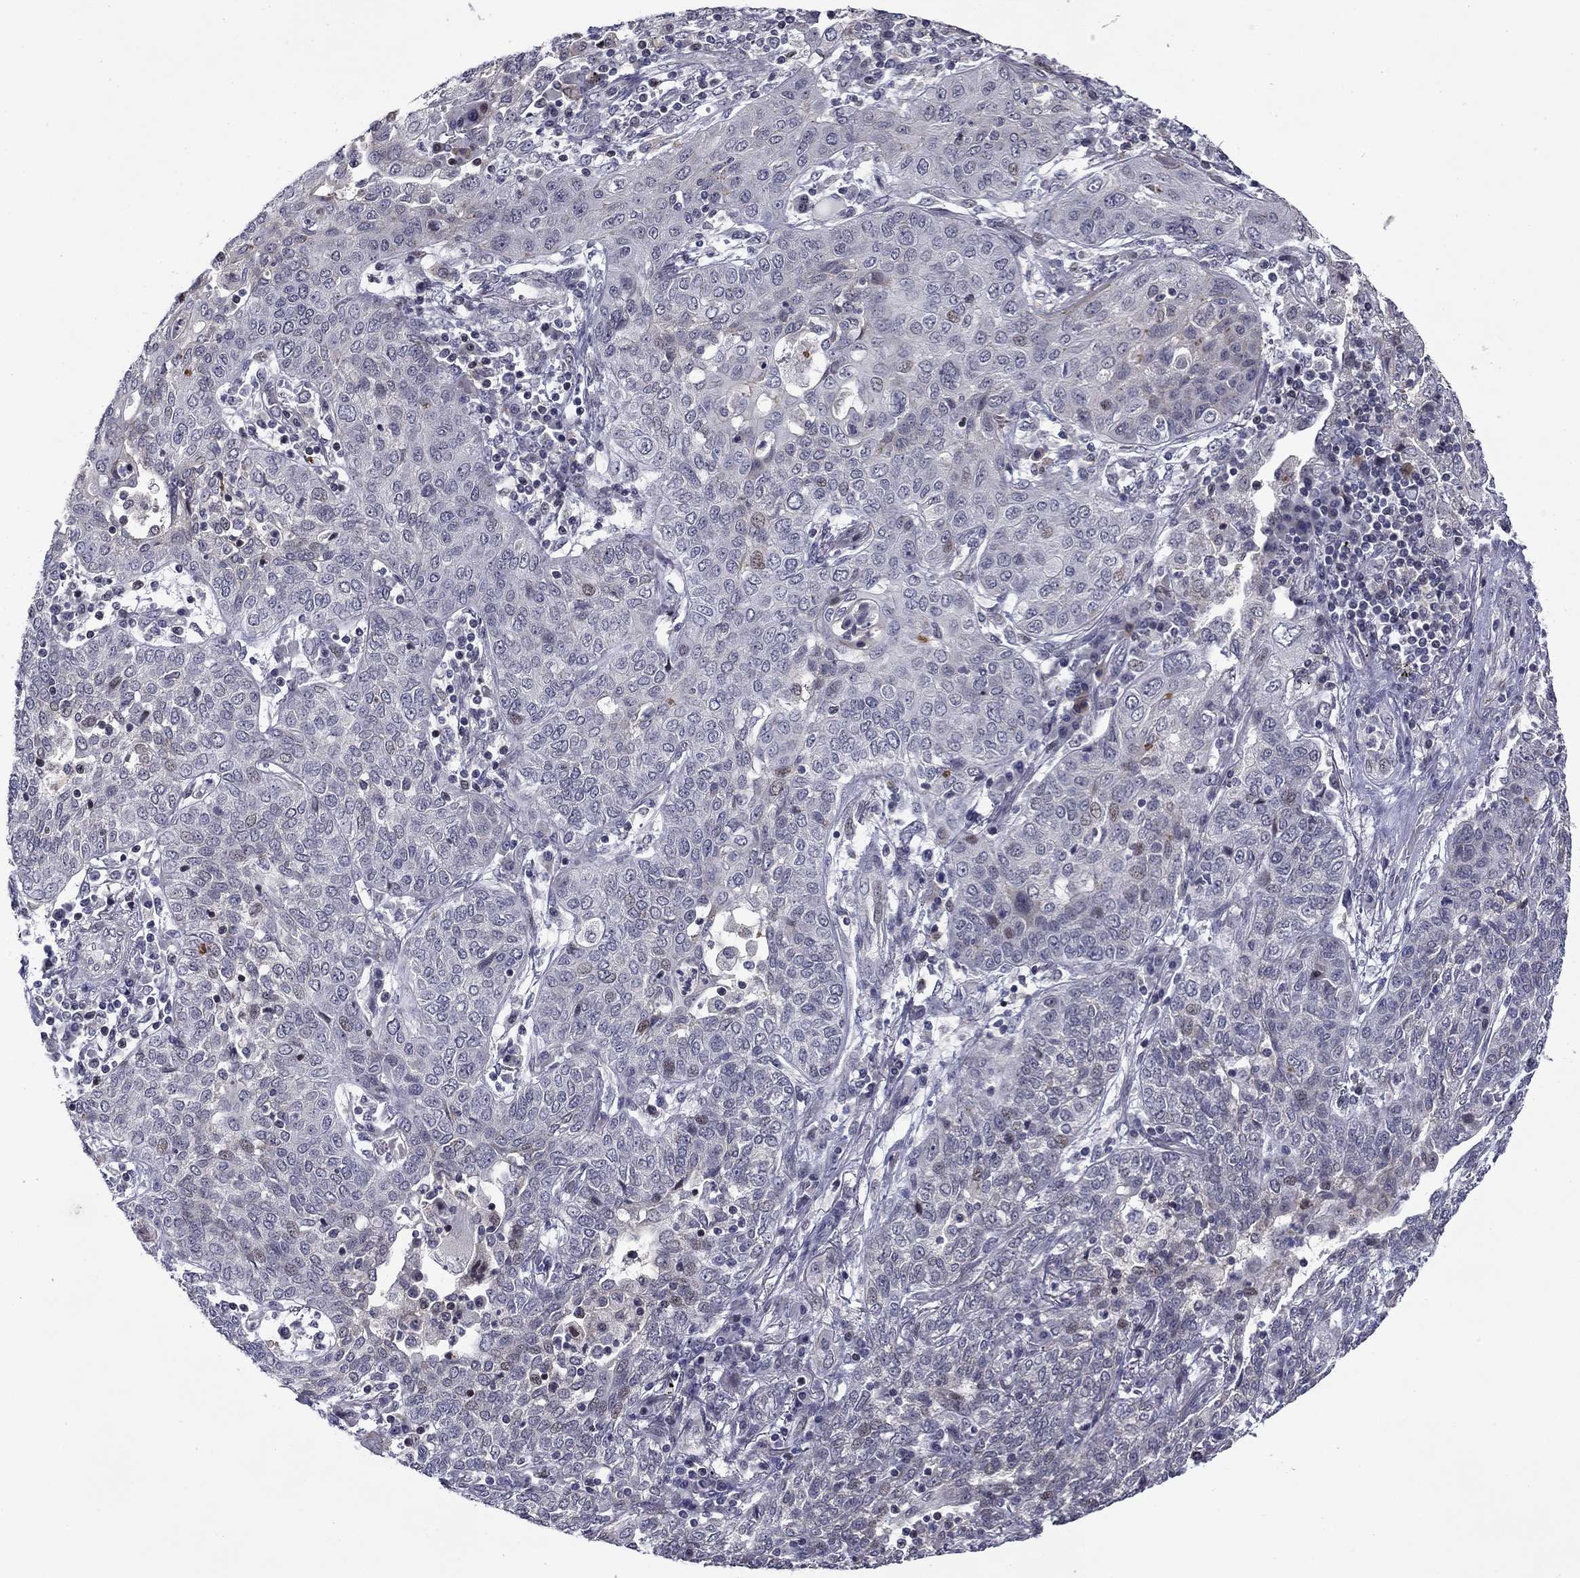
{"staining": {"intensity": "negative", "quantity": "none", "location": "none"}, "tissue": "lung cancer", "cell_type": "Tumor cells", "image_type": "cancer", "snomed": [{"axis": "morphology", "description": "Squamous cell carcinoma, NOS"}, {"axis": "topography", "description": "Lung"}], "caption": "Protein analysis of lung cancer (squamous cell carcinoma) shows no significant staining in tumor cells.", "gene": "B3GAT1", "patient": {"sex": "female", "age": 70}}